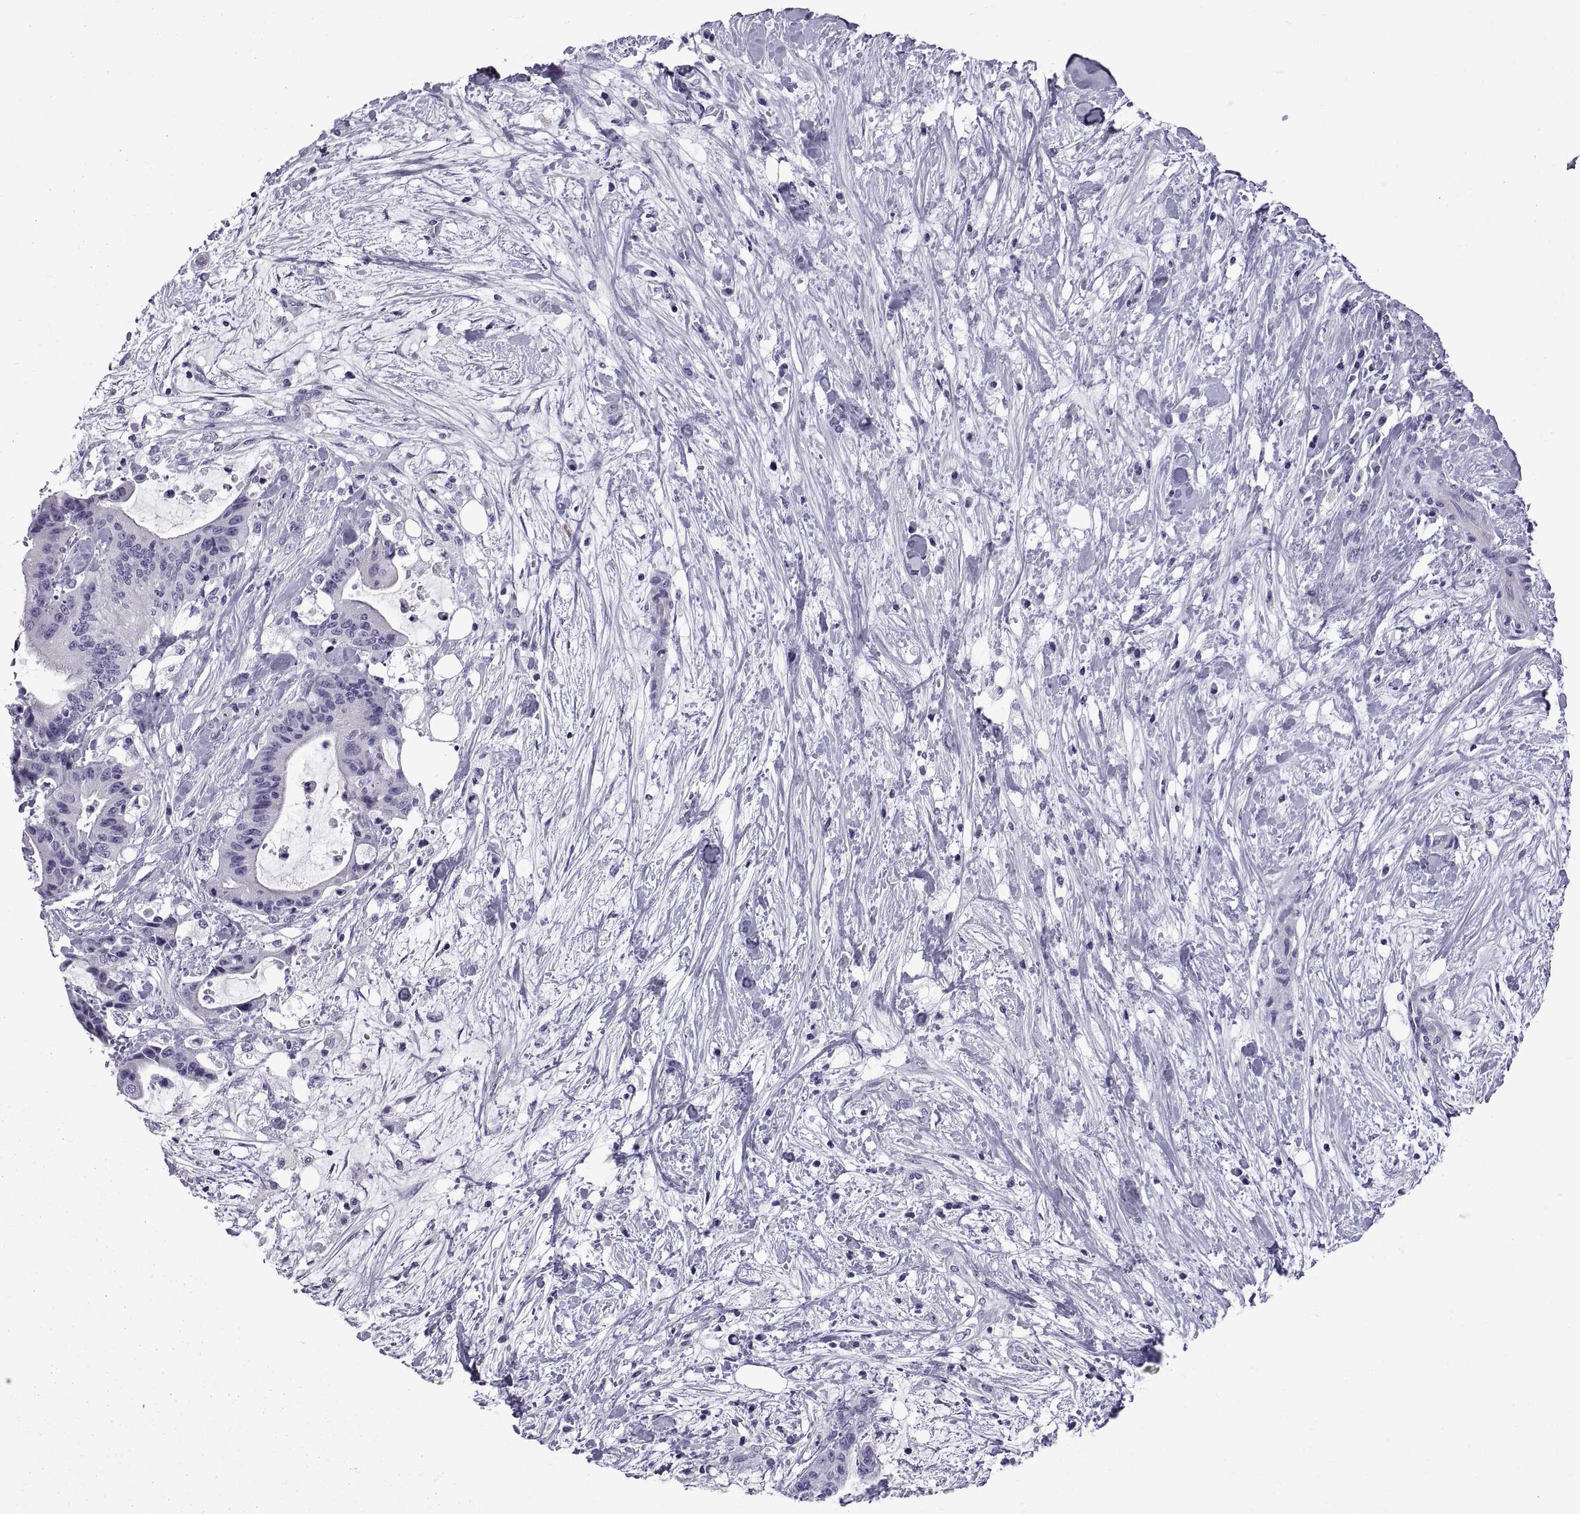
{"staining": {"intensity": "negative", "quantity": "none", "location": "none"}, "tissue": "liver cancer", "cell_type": "Tumor cells", "image_type": "cancer", "snomed": [{"axis": "morphology", "description": "Cholangiocarcinoma"}, {"axis": "topography", "description": "Liver"}], "caption": "Histopathology image shows no protein staining in tumor cells of cholangiocarcinoma (liver) tissue.", "gene": "SPDYE1", "patient": {"sex": "female", "age": 73}}